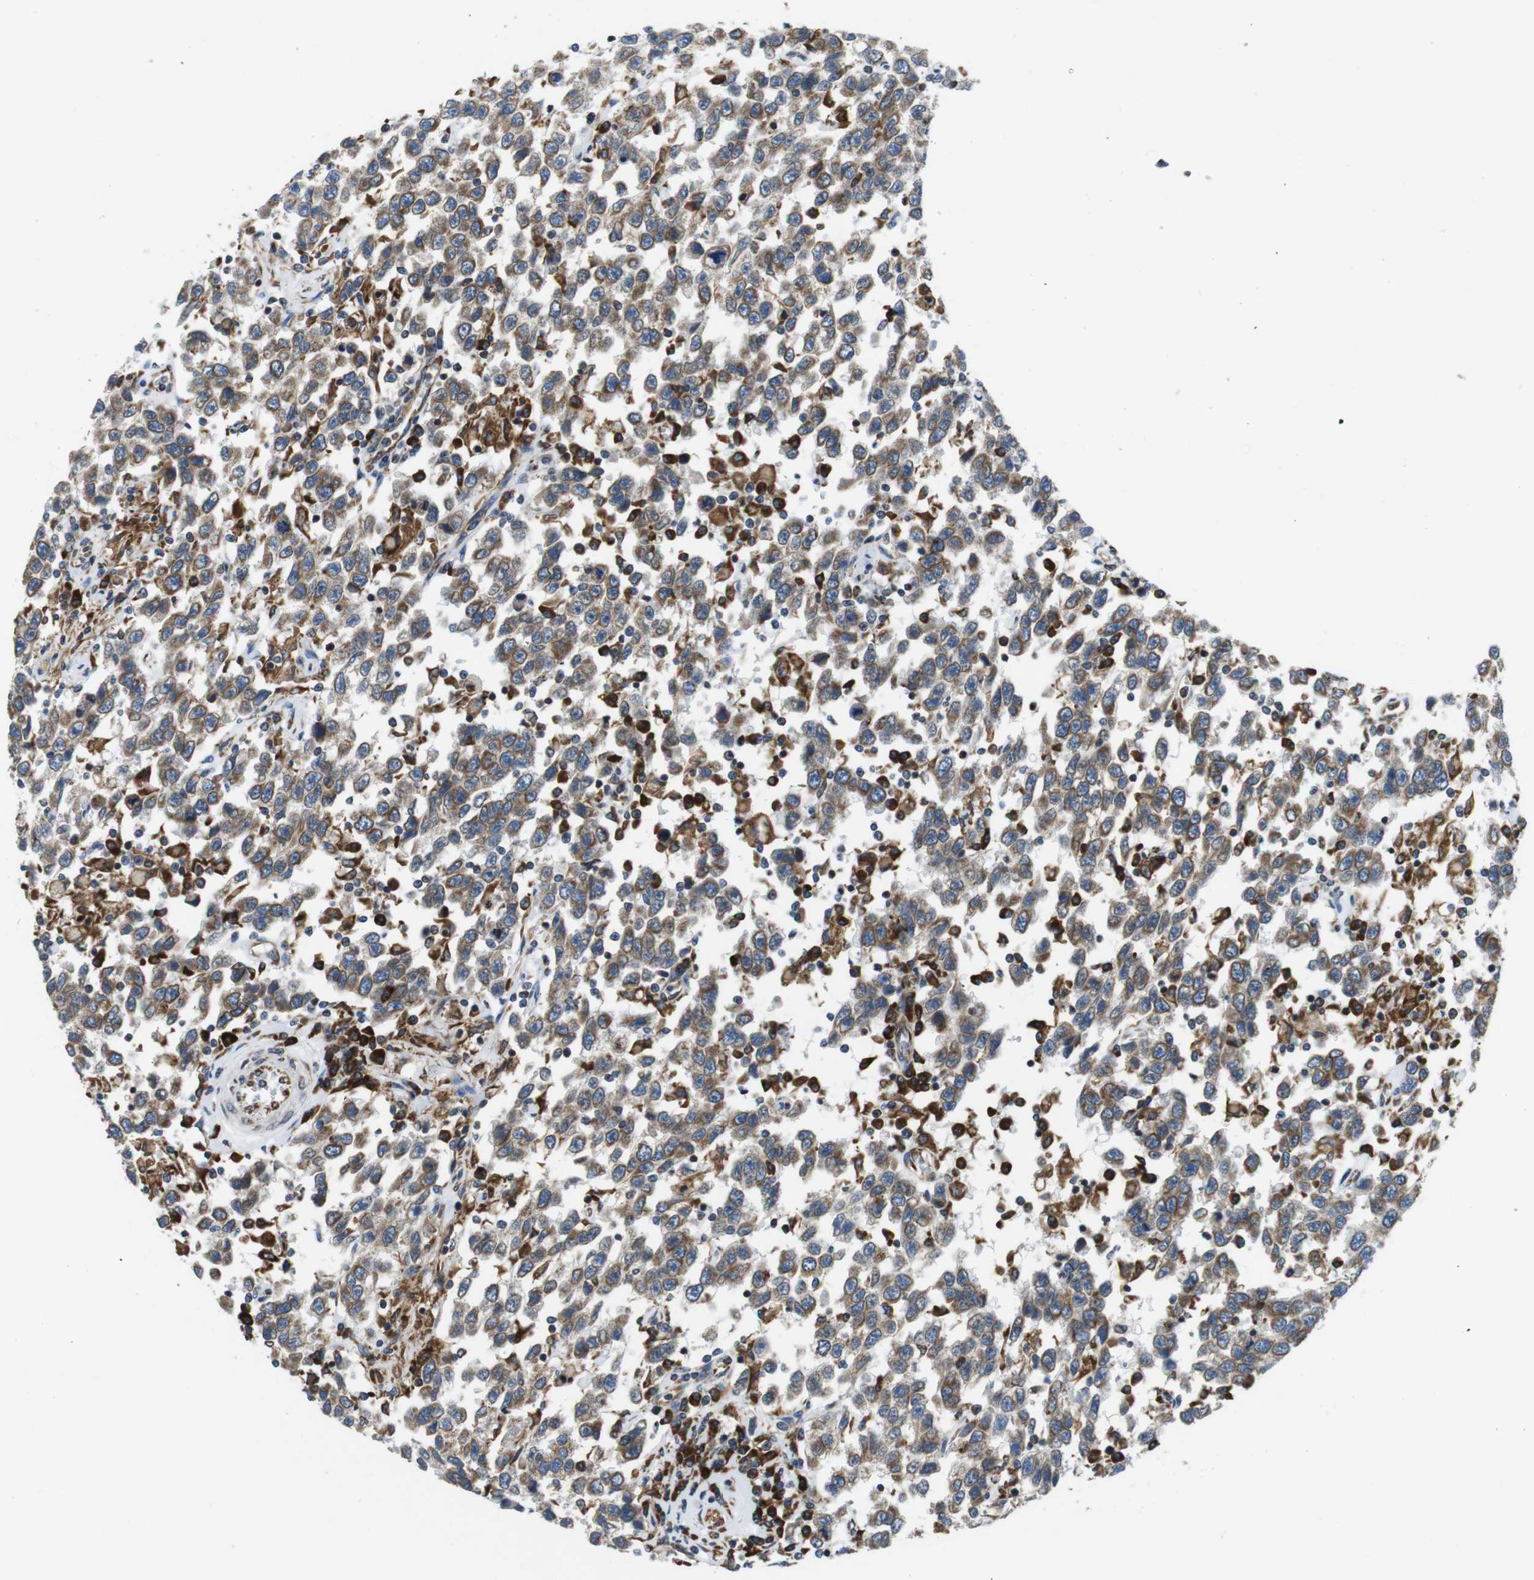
{"staining": {"intensity": "weak", "quantity": ">75%", "location": "cytoplasmic/membranous"}, "tissue": "testis cancer", "cell_type": "Tumor cells", "image_type": "cancer", "snomed": [{"axis": "morphology", "description": "Seminoma, NOS"}, {"axis": "topography", "description": "Testis"}], "caption": "Brown immunohistochemical staining in human testis cancer displays weak cytoplasmic/membranous expression in about >75% of tumor cells. The staining is performed using DAB brown chromogen to label protein expression. The nuclei are counter-stained blue using hematoxylin.", "gene": "UGGT1", "patient": {"sex": "male", "age": 41}}